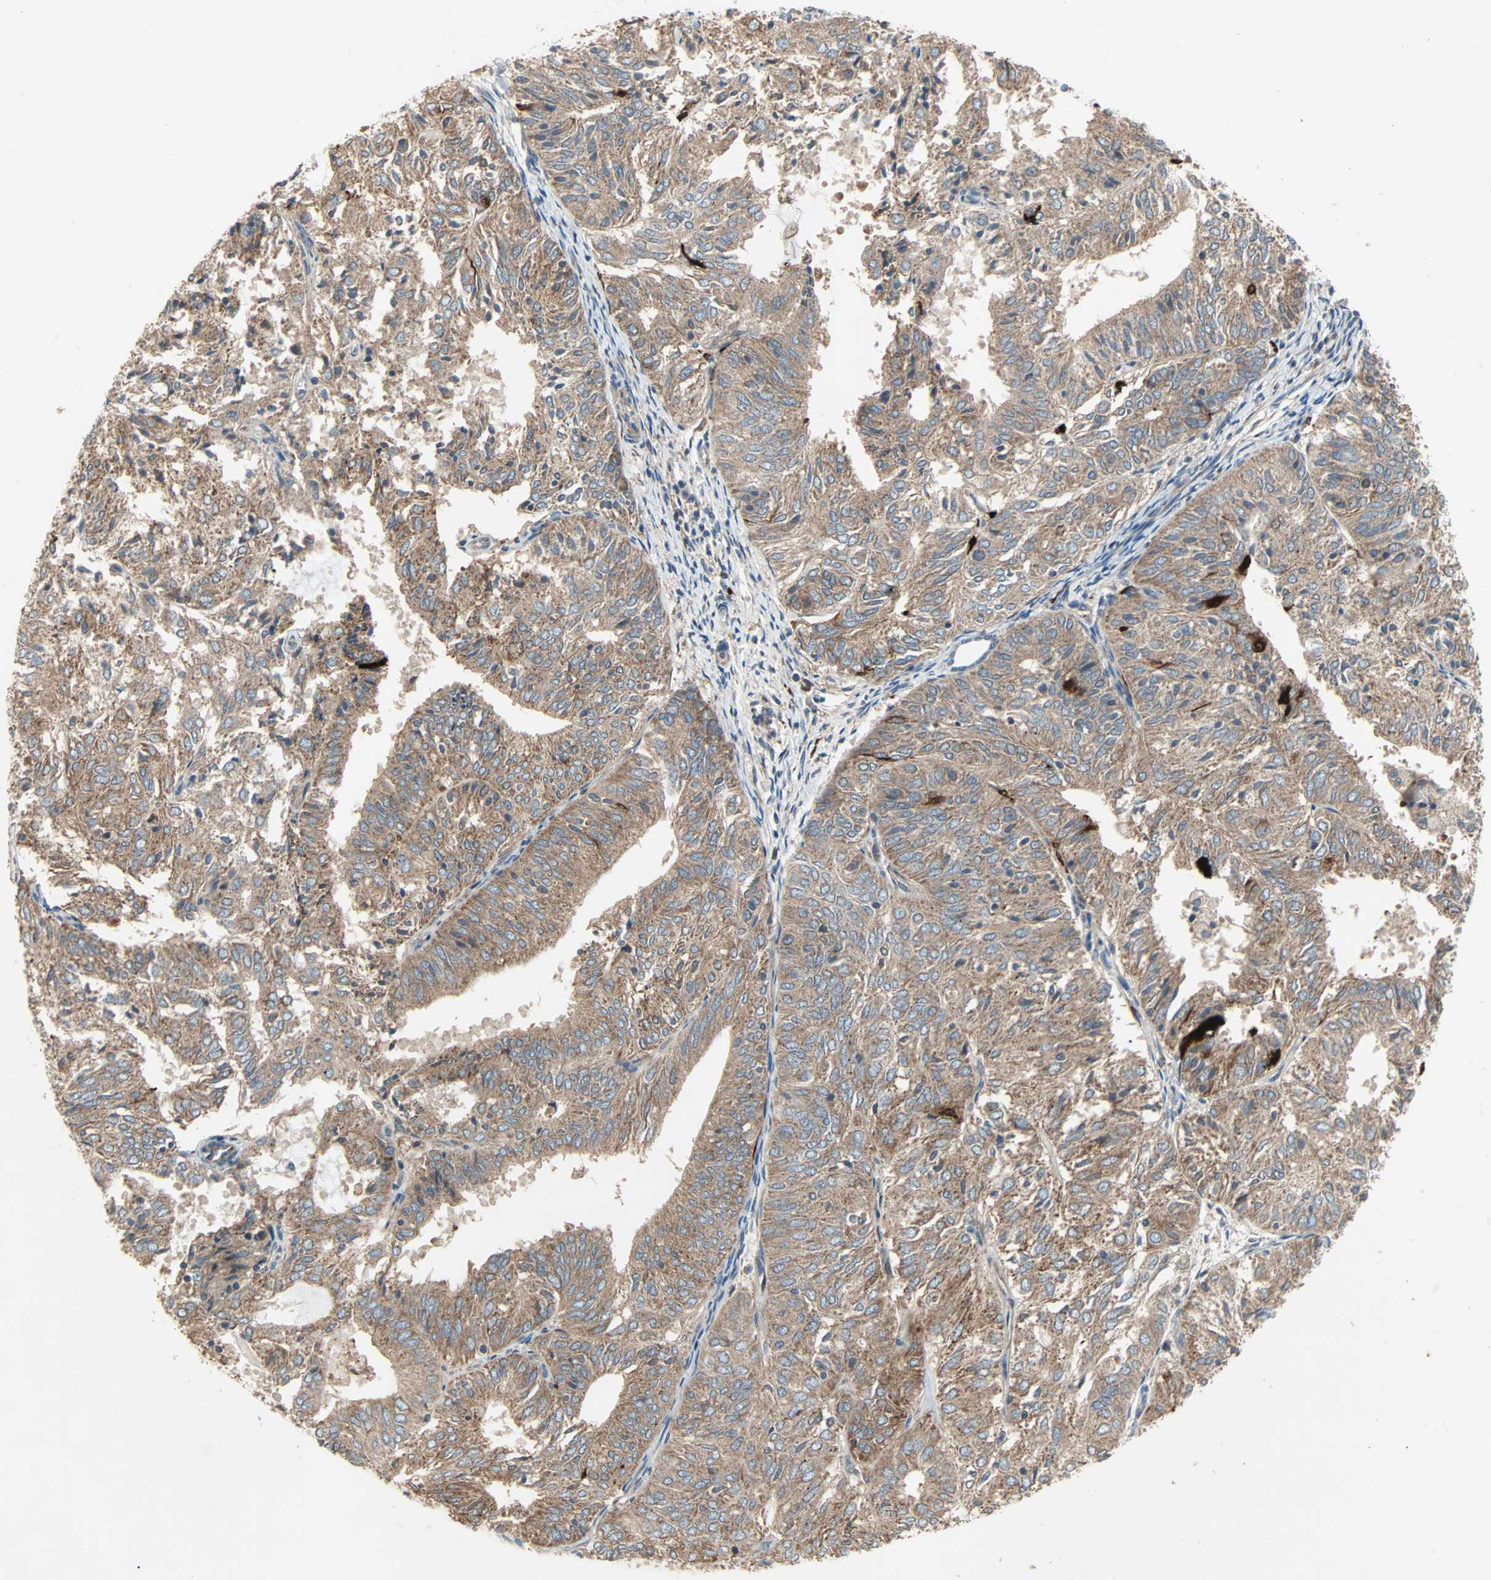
{"staining": {"intensity": "moderate", "quantity": ">75%", "location": "cytoplasmic/membranous"}, "tissue": "endometrial cancer", "cell_type": "Tumor cells", "image_type": "cancer", "snomed": [{"axis": "morphology", "description": "Adenocarcinoma, NOS"}, {"axis": "topography", "description": "Uterus"}], "caption": "Immunohistochemical staining of human adenocarcinoma (endometrial) displays medium levels of moderate cytoplasmic/membranous protein expression in about >75% of tumor cells.", "gene": "XYLT1", "patient": {"sex": "female", "age": 60}}